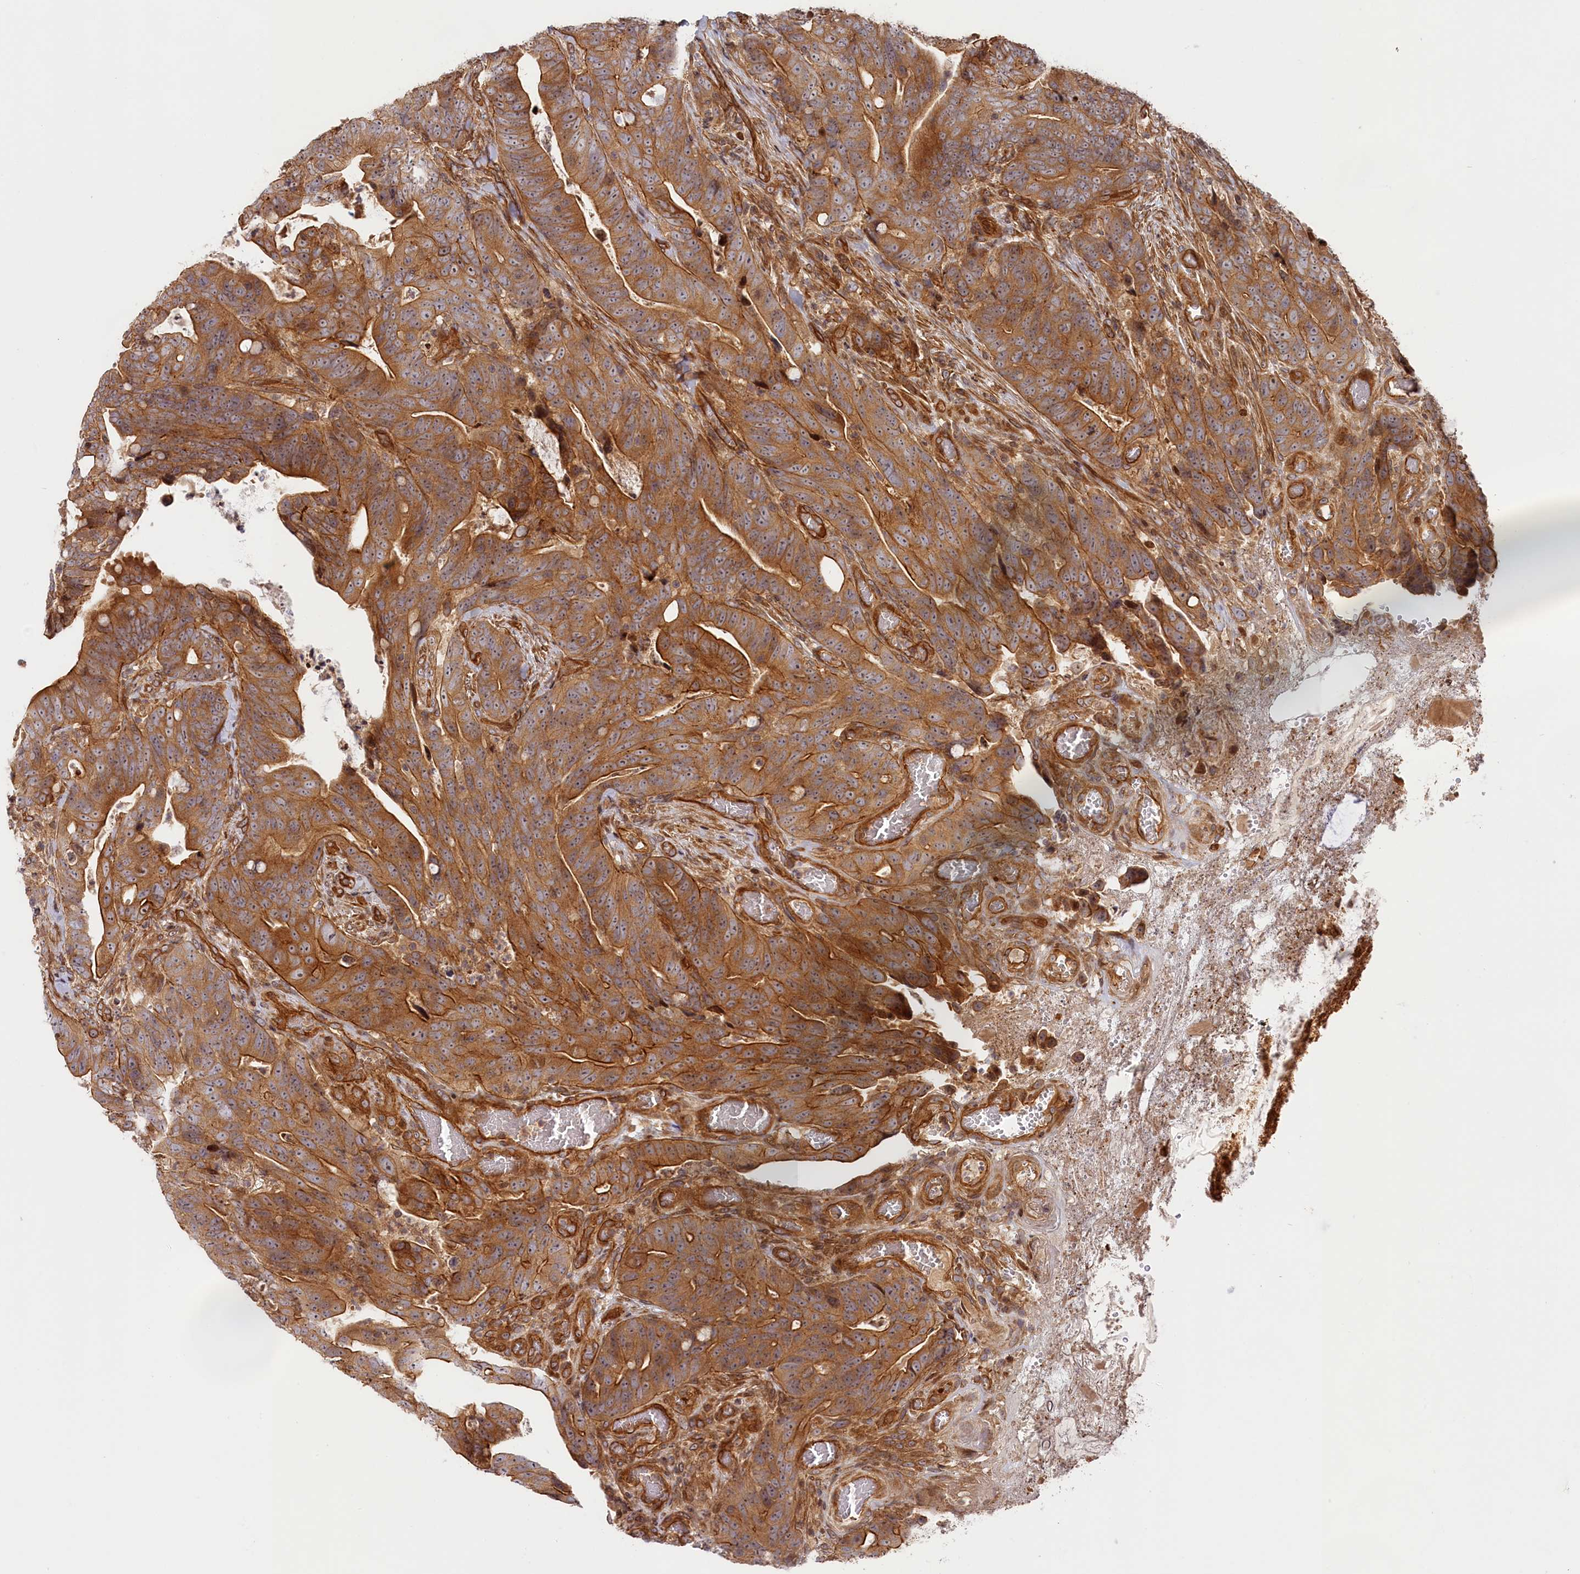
{"staining": {"intensity": "moderate", "quantity": ">75%", "location": "cytoplasmic/membranous"}, "tissue": "colorectal cancer", "cell_type": "Tumor cells", "image_type": "cancer", "snomed": [{"axis": "morphology", "description": "Adenocarcinoma, NOS"}, {"axis": "topography", "description": "Colon"}], "caption": "Moderate cytoplasmic/membranous expression is present in about >75% of tumor cells in colorectal cancer (adenocarcinoma).", "gene": "CEP44", "patient": {"sex": "female", "age": 82}}